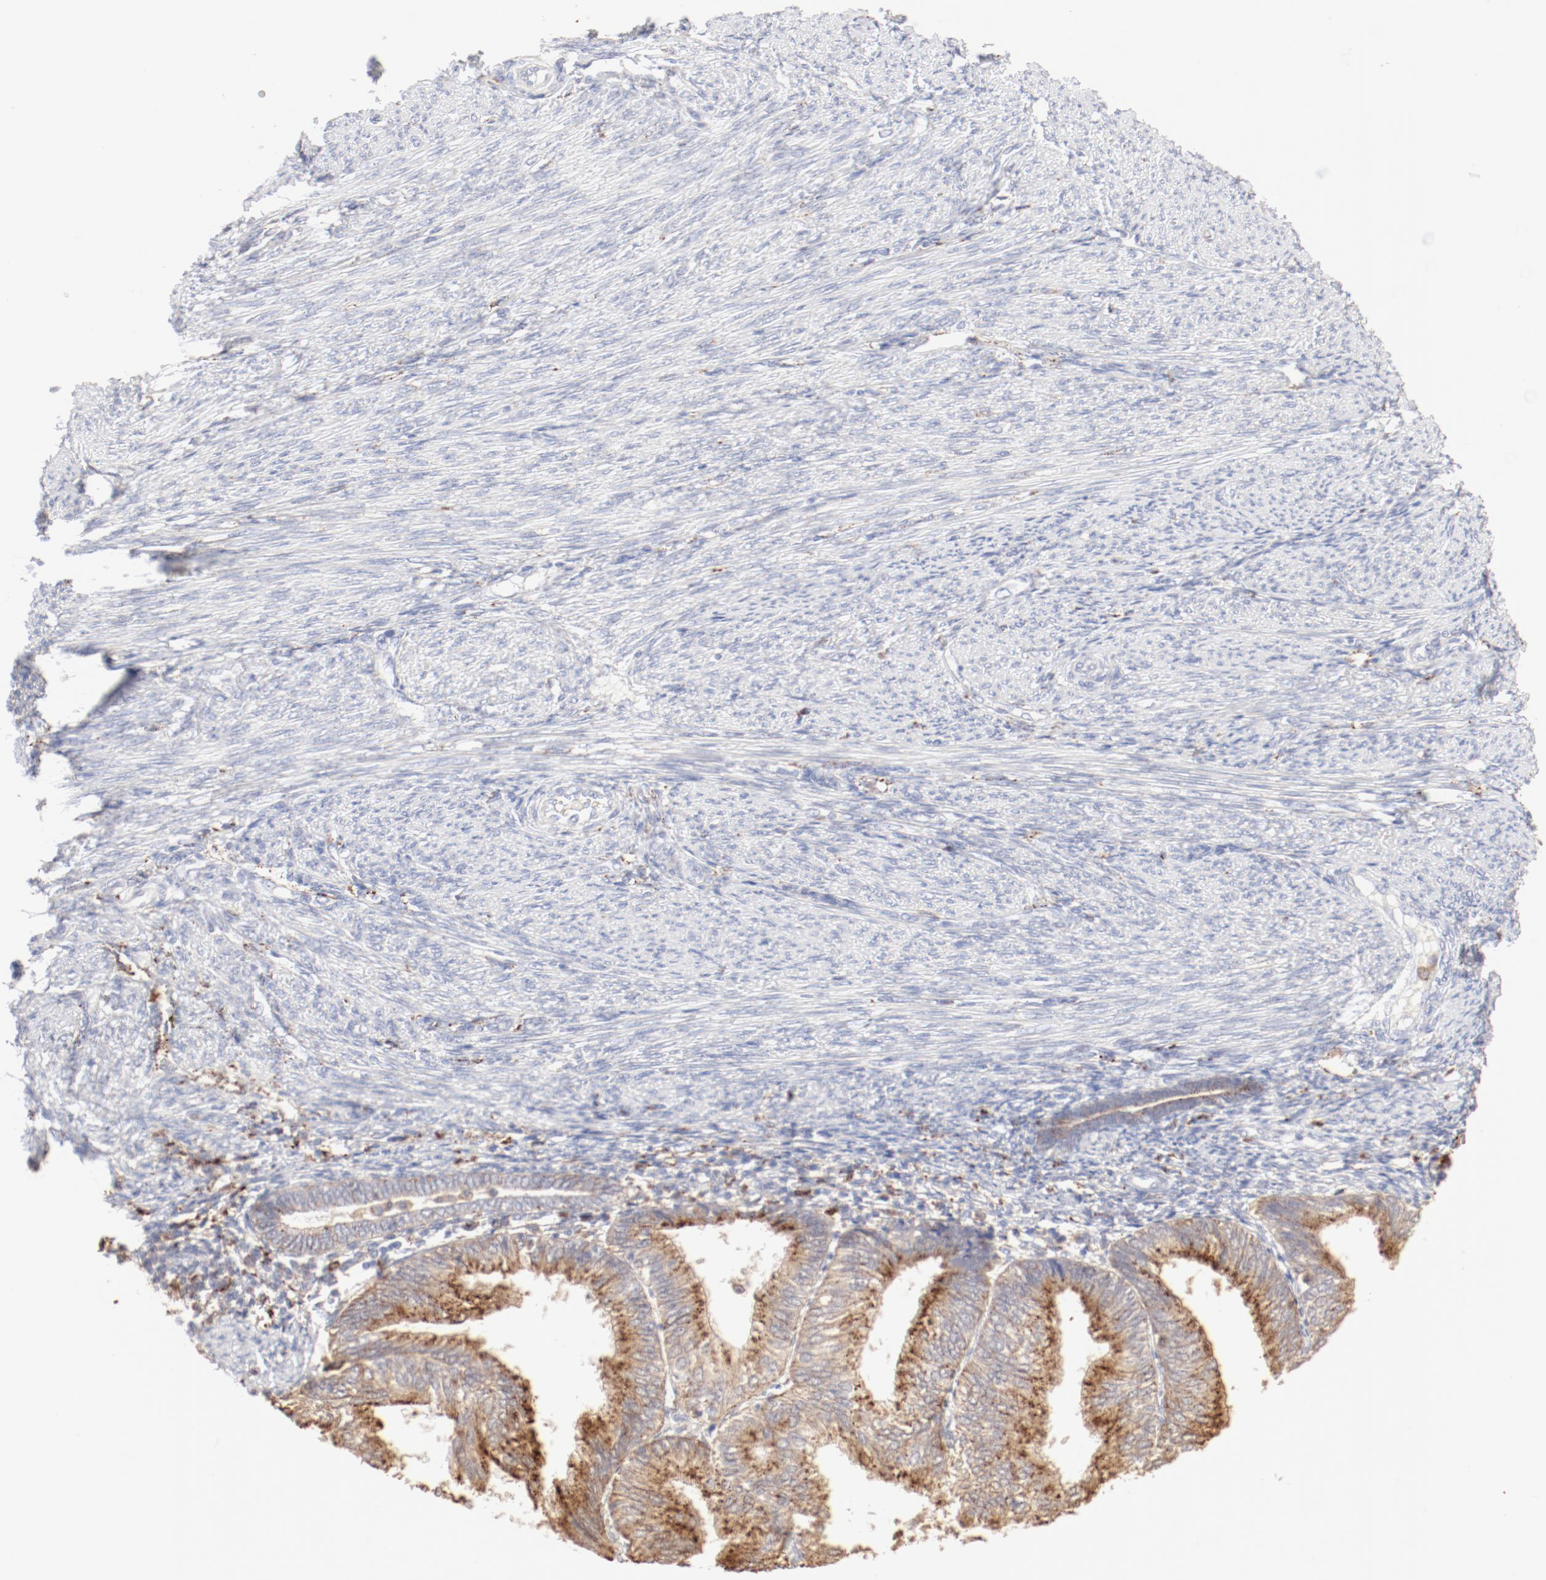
{"staining": {"intensity": "moderate", "quantity": ">75%", "location": "cytoplasmic/membranous"}, "tissue": "endometrial cancer", "cell_type": "Tumor cells", "image_type": "cancer", "snomed": [{"axis": "morphology", "description": "Adenocarcinoma, NOS"}, {"axis": "topography", "description": "Endometrium"}], "caption": "Endometrial adenocarcinoma stained for a protein (brown) shows moderate cytoplasmic/membranous positive expression in approximately >75% of tumor cells.", "gene": "CTSH", "patient": {"sex": "female", "age": 55}}